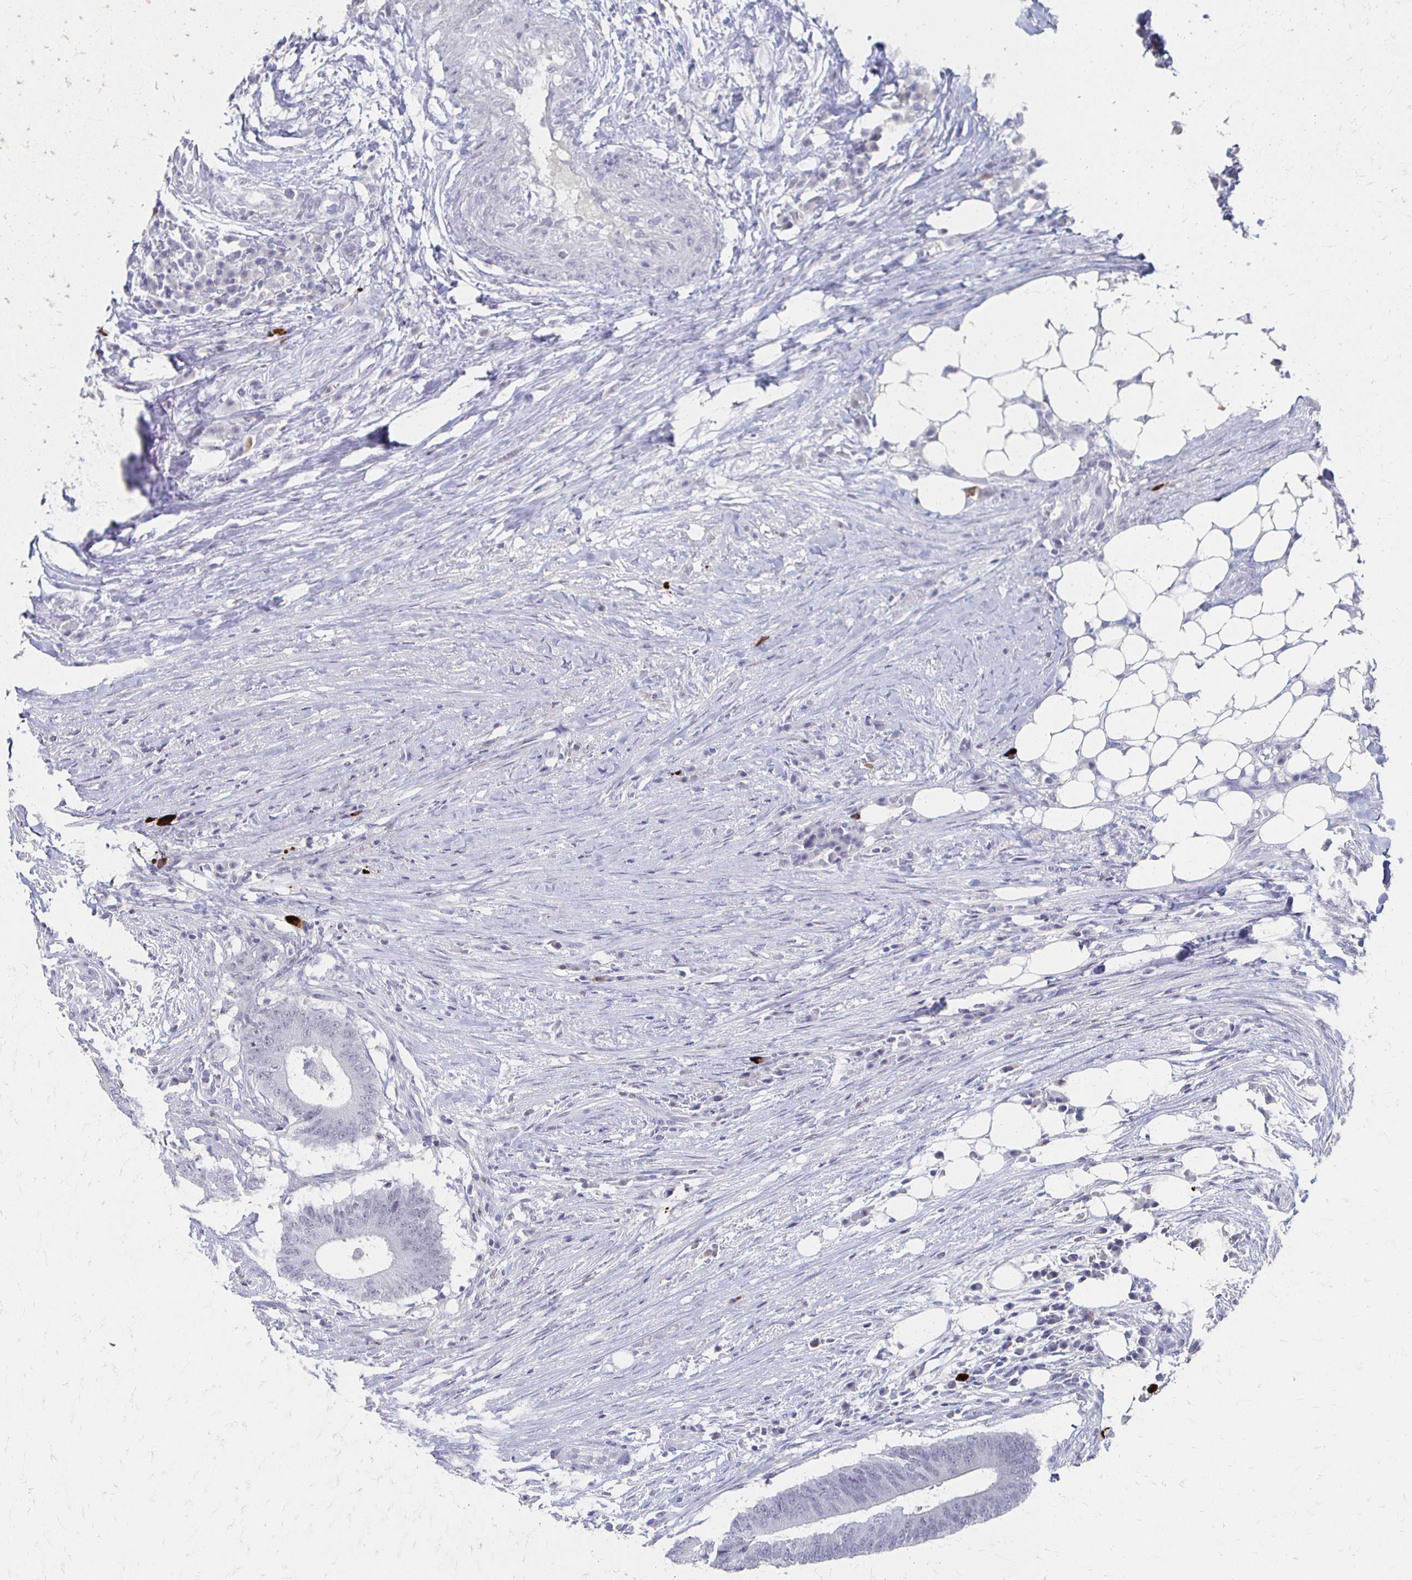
{"staining": {"intensity": "negative", "quantity": "none", "location": "none"}, "tissue": "colorectal cancer", "cell_type": "Tumor cells", "image_type": "cancer", "snomed": [{"axis": "morphology", "description": "Adenocarcinoma, NOS"}, {"axis": "topography", "description": "Colon"}], "caption": "The immunohistochemistry (IHC) micrograph has no significant staining in tumor cells of colorectal cancer (adenocarcinoma) tissue.", "gene": "CXCR2", "patient": {"sex": "female", "age": 43}}